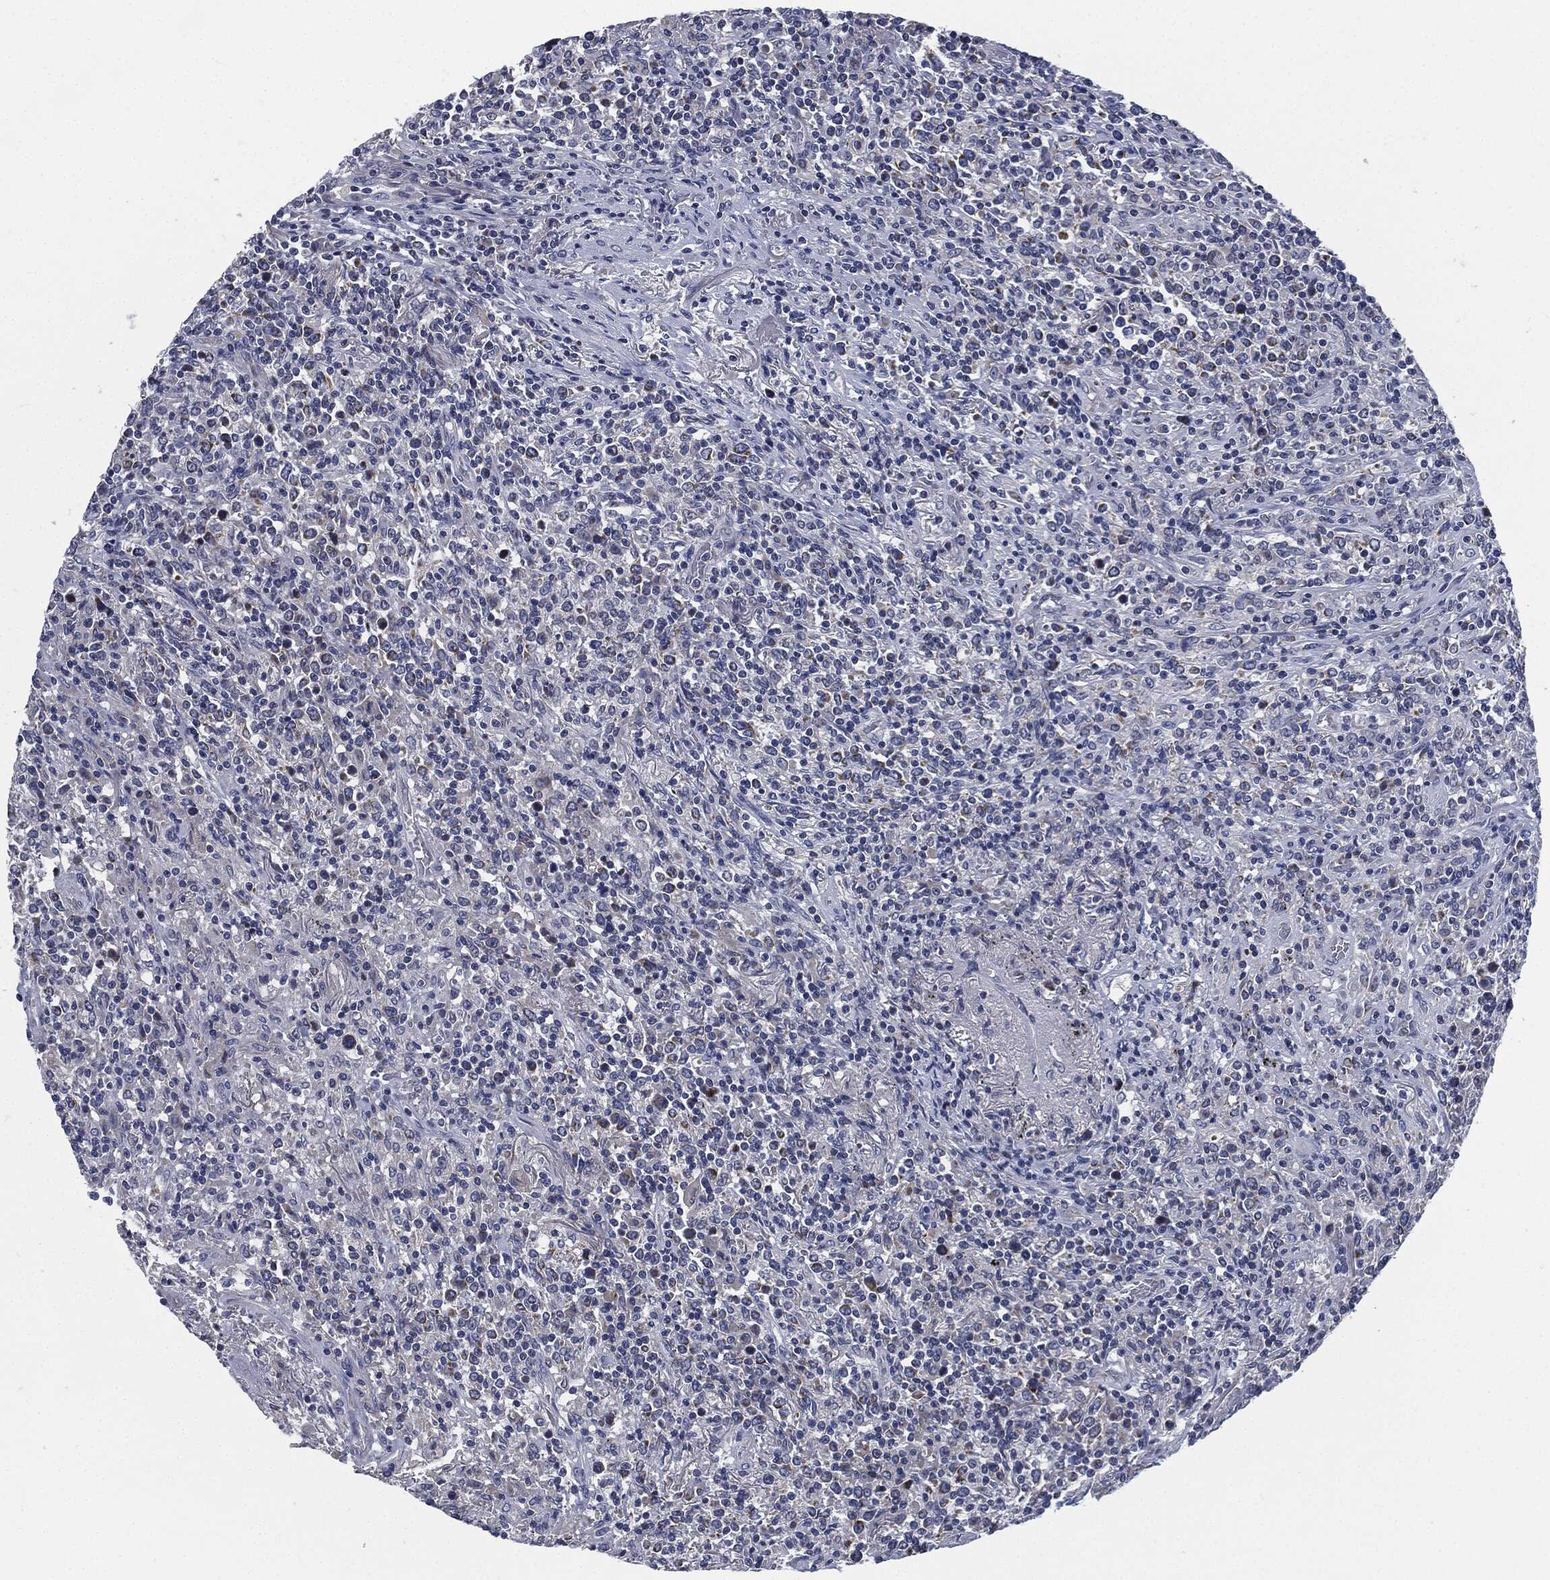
{"staining": {"intensity": "negative", "quantity": "none", "location": "none"}, "tissue": "lymphoma", "cell_type": "Tumor cells", "image_type": "cancer", "snomed": [{"axis": "morphology", "description": "Malignant lymphoma, non-Hodgkin's type, High grade"}, {"axis": "topography", "description": "Lung"}], "caption": "An image of malignant lymphoma, non-Hodgkin's type (high-grade) stained for a protein exhibits no brown staining in tumor cells.", "gene": "SIGLEC9", "patient": {"sex": "male", "age": 79}}